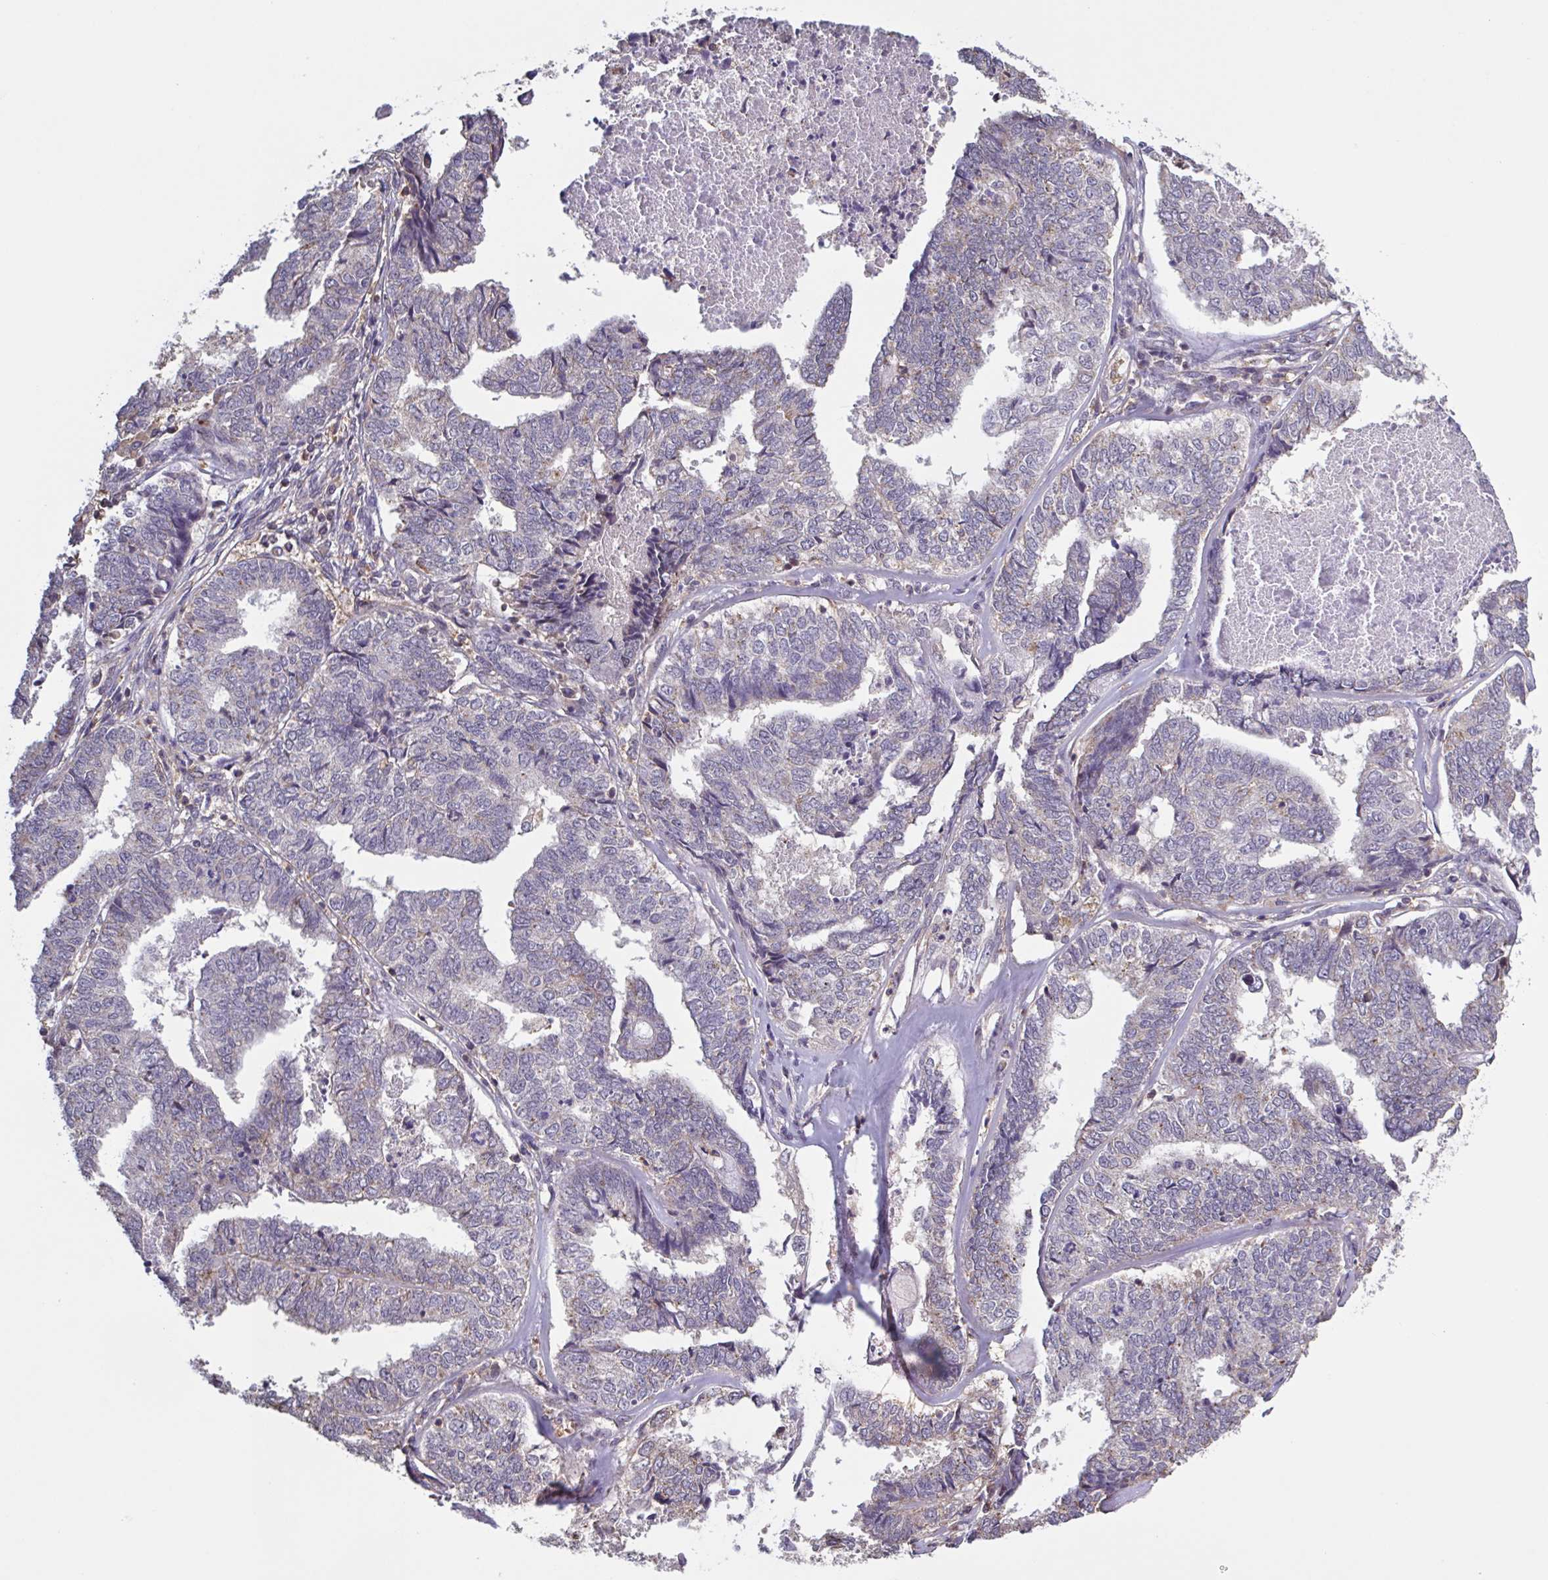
{"staining": {"intensity": "negative", "quantity": "none", "location": "none"}, "tissue": "endometrial cancer", "cell_type": "Tumor cells", "image_type": "cancer", "snomed": [{"axis": "morphology", "description": "Adenocarcinoma, NOS"}, {"axis": "topography", "description": "Endometrium"}], "caption": "Human endometrial cancer (adenocarcinoma) stained for a protein using immunohistochemistry reveals no expression in tumor cells.", "gene": "ZNF200", "patient": {"sex": "female", "age": 73}}